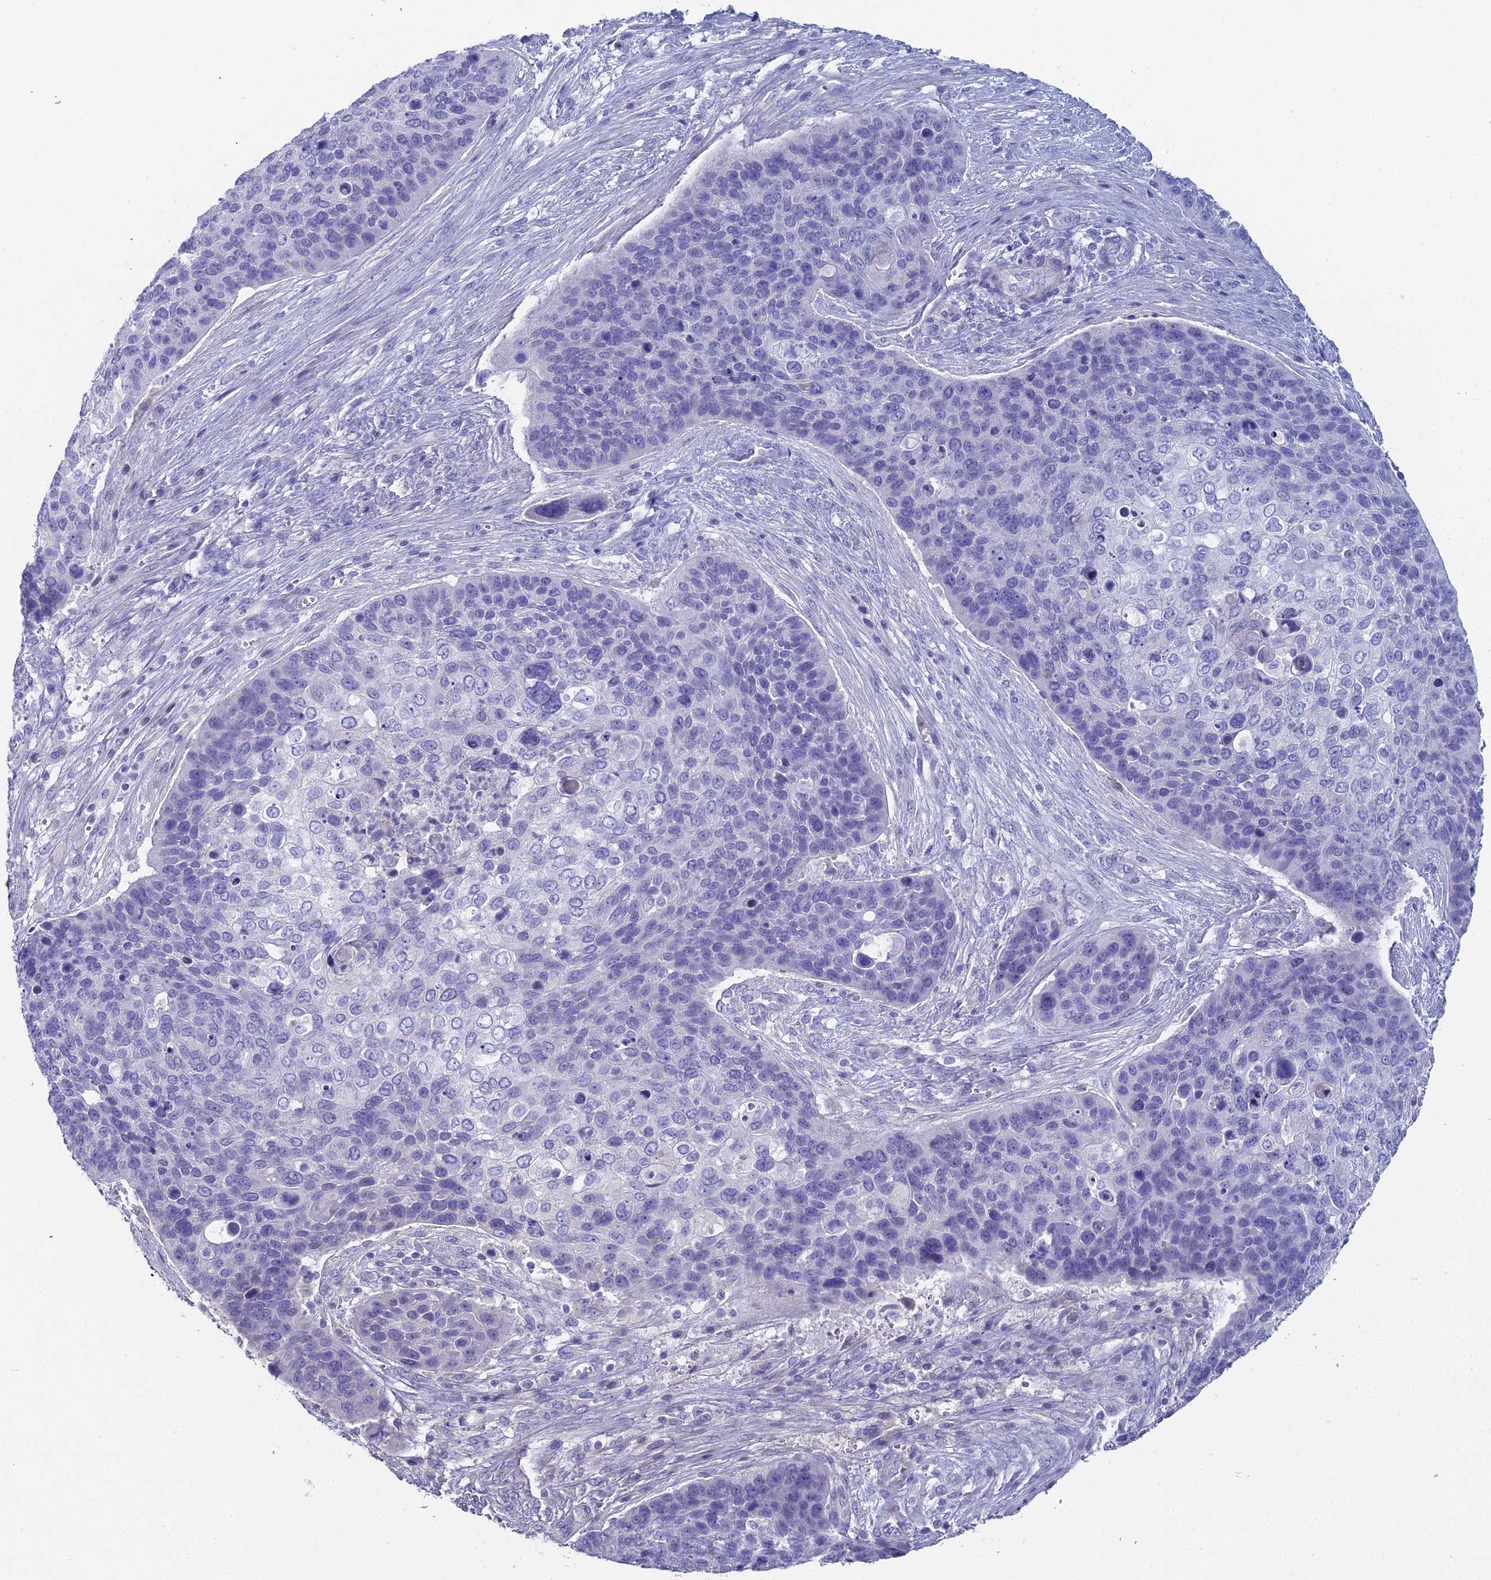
{"staining": {"intensity": "negative", "quantity": "none", "location": "none"}, "tissue": "skin cancer", "cell_type": "Tumor cells", "image_type": "cancer", "snomed": [{"axis": "morphology", "description": "Basal cell carcinoma"}, {"axis": "topography", "description": "Skin"}], "caption": "Human skin basal cell carcinoma stained for a protein using IHC shows no staining in tumor cells.", "gene": "NCAM1", "patient": {"sex": "female", "age": 74}}